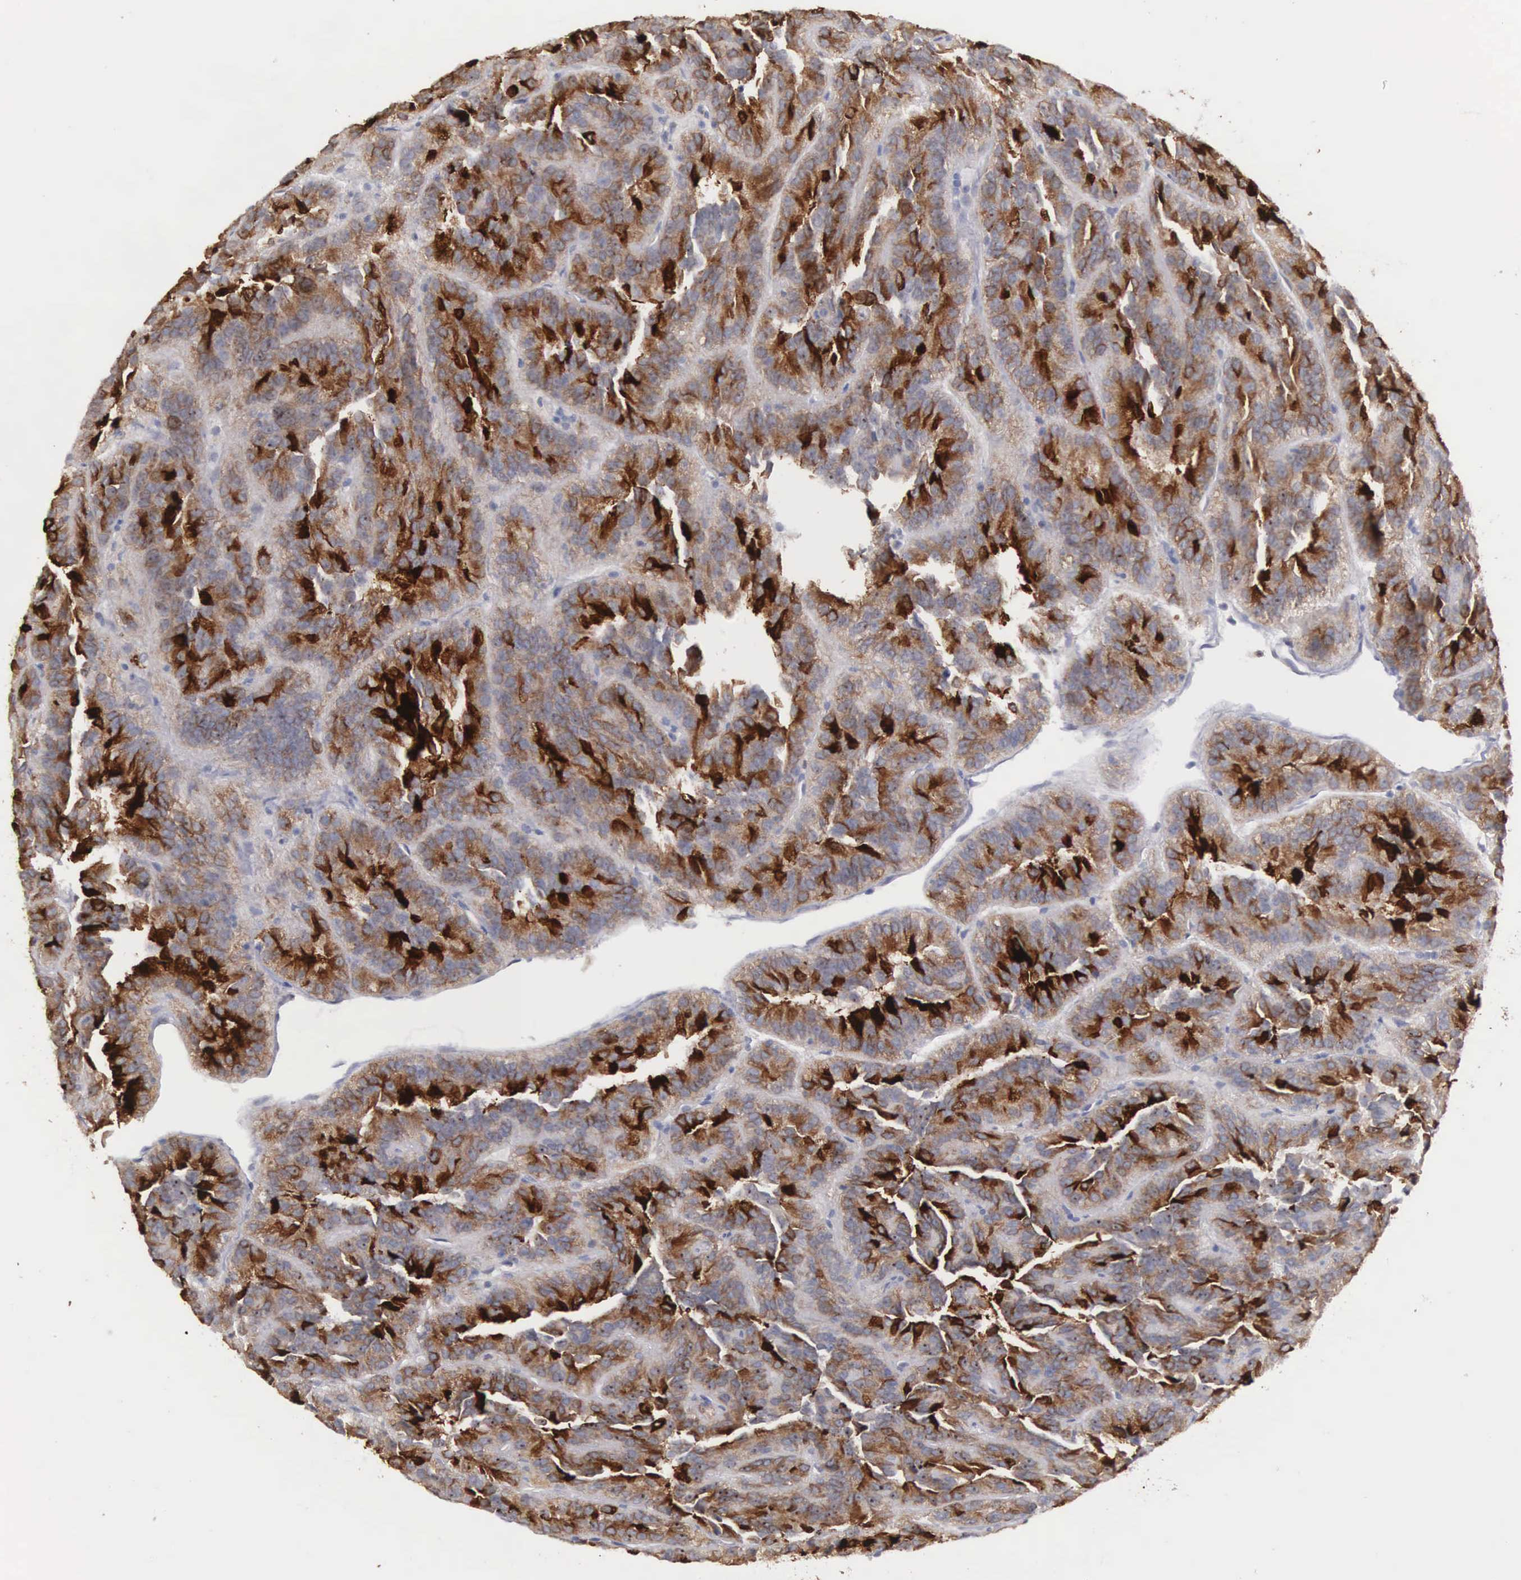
{"staining": {"intensity": "strong", "quantity": ">75%", "location": "cytoplasmic/membranous"}, "tissue": "renal cancer", "cell_type": "Tumor cells", "image_type": "cancer", "snomed": [{"axis": "morphology", "description": "Adenocarcinoma, NOS"}, {"axis": "topography", "description": "Kidney"}], "caption": "Protein expression analysis of renal cancer demonstrates strong cytoplasmic/membranous expression in about >75% of tumor cells.", "gene": "AMN", "patient": {"sex": "male", "age": 46}}